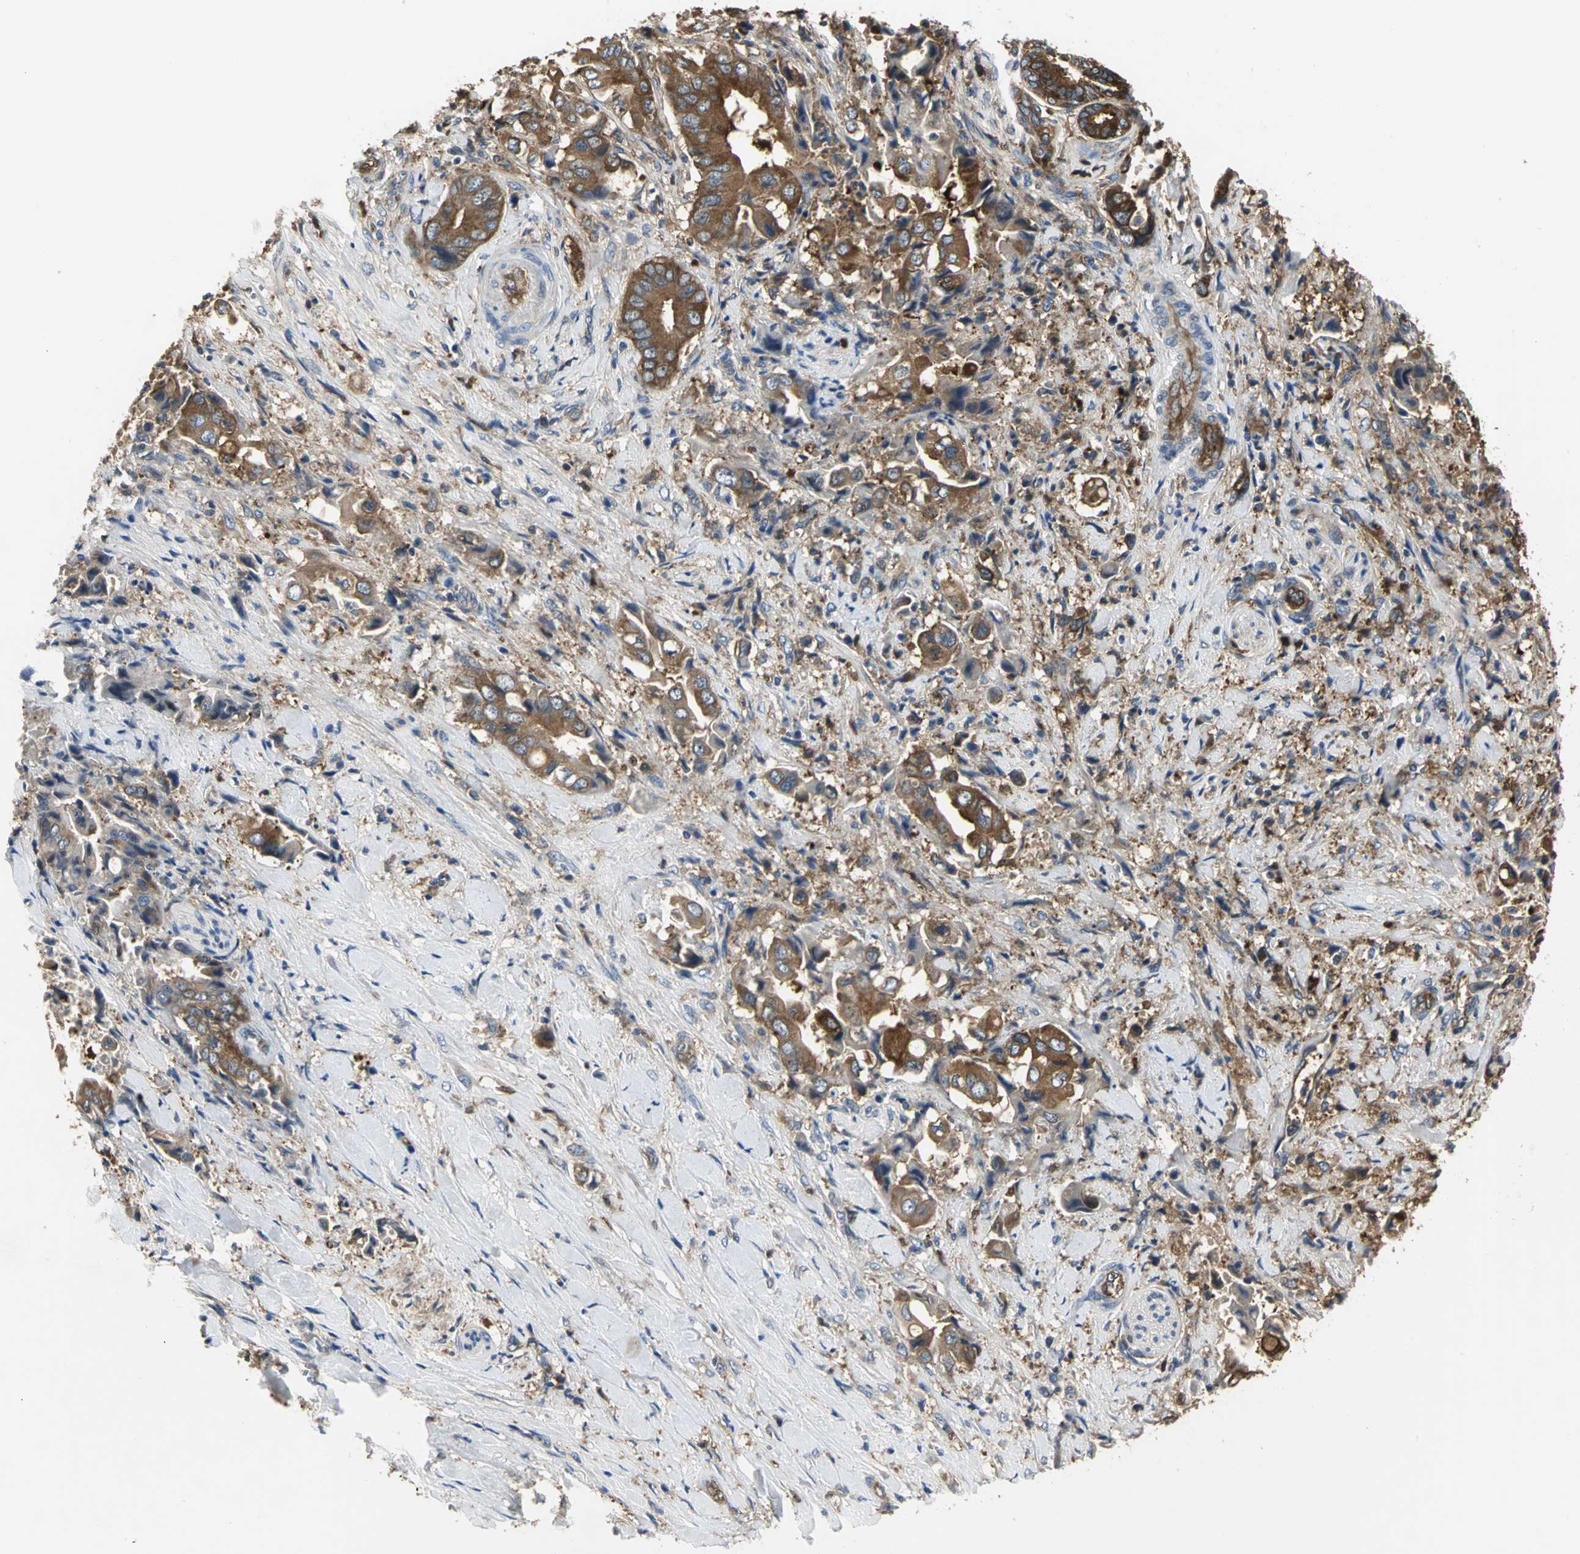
{"staining": {"intensity": "strong", "quantity": ">75%", "location": "cytoplasmic/membranous"}, "tissue": "liver cancer", "cell_type": "Tumor cells", "image_type": "cancer", "snomed": [{"axis": "morphology", "description": "Cholangiocarcinoma"}, {"axis": "topography", "description": "Liver"}], "caption": "Protein expression analysis of liver cancer (cholangiocarcinoma) reveals strong cytoplasmic/membranous positivity in about >75% of tumor cells.", "gene": "CHRNB1", "patient": {"sex": "male", "age": 58}}